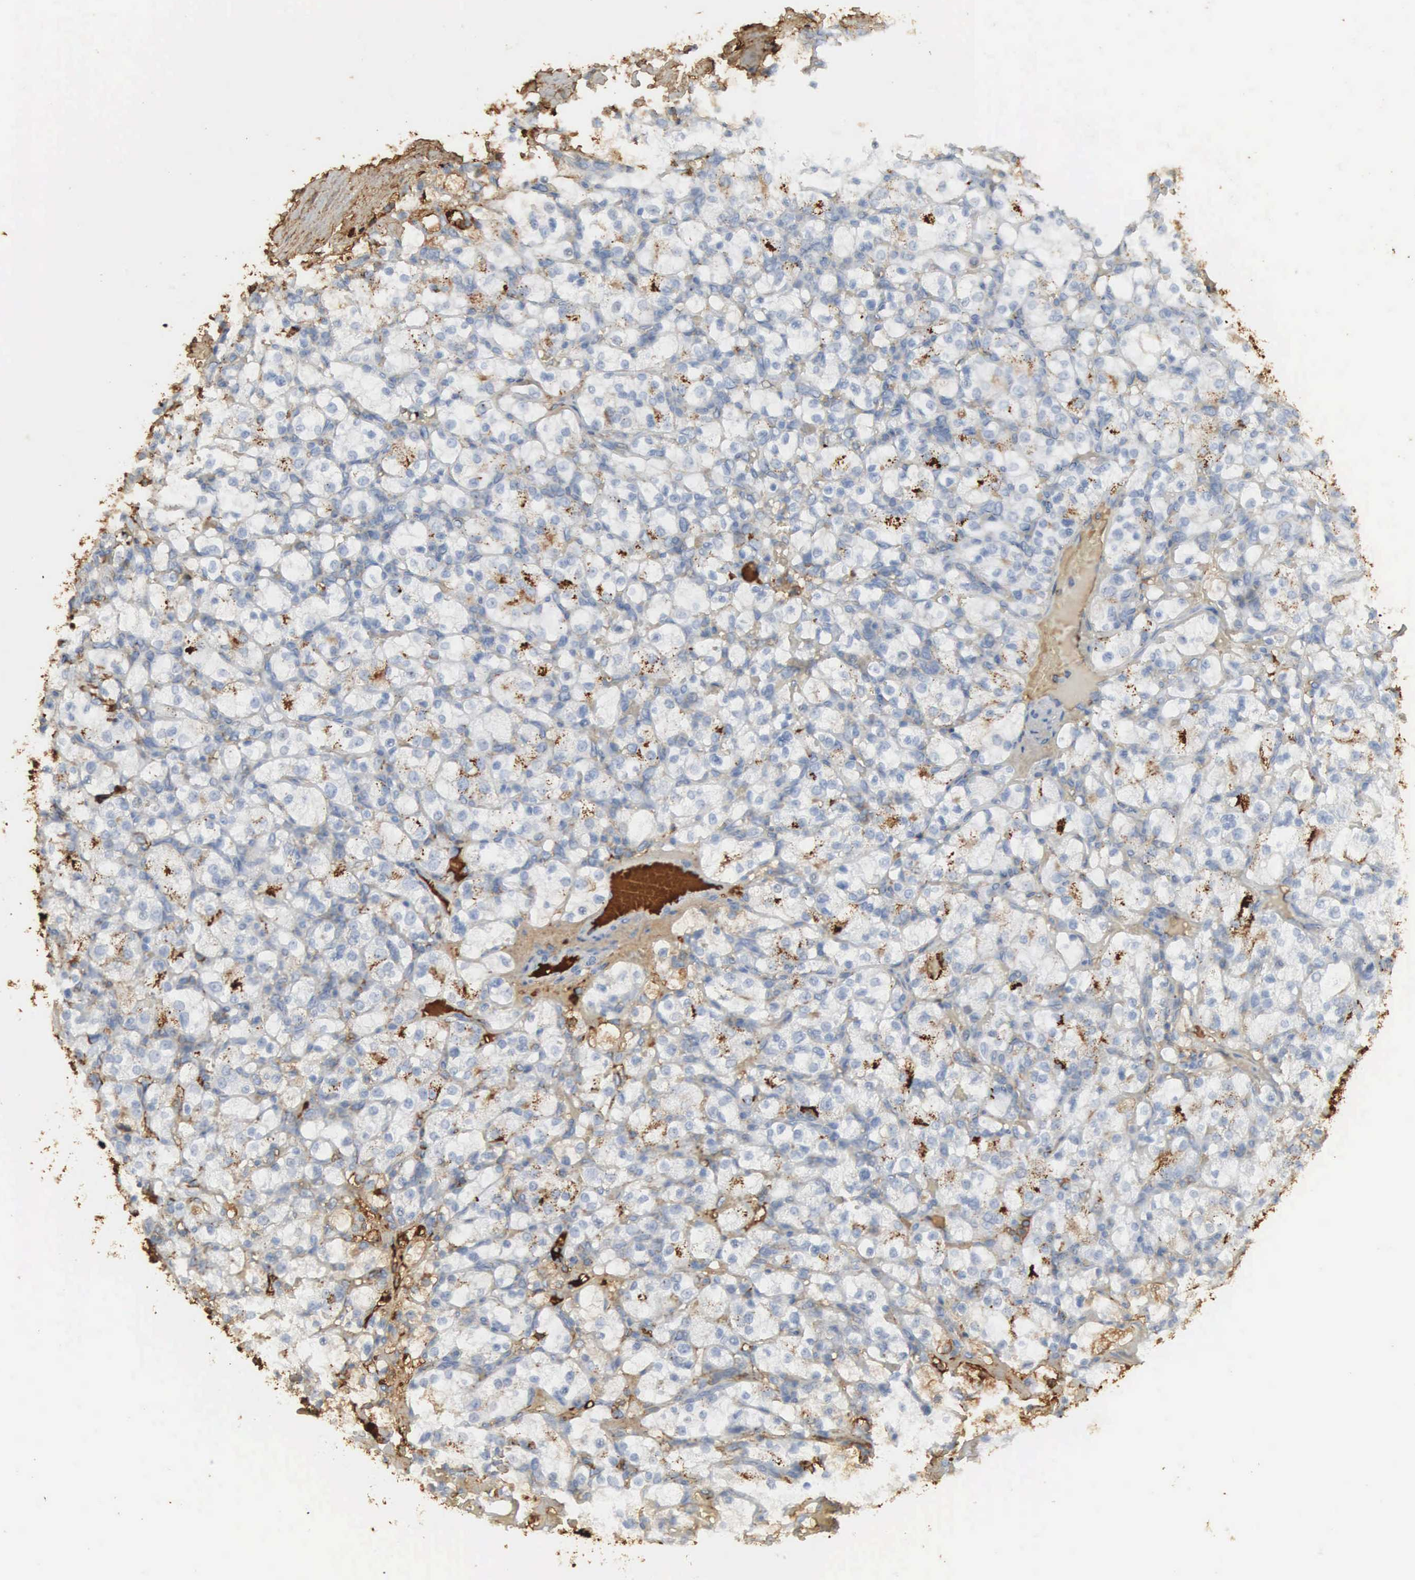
{"staining": {"intensity": "weak", "quantity": "25%-75%", "location": "cytoplasmic/membranous"}, "tissue": "renal cancer", "cell_type": "Tumor cells", "image_type": "cancer", "snomed": [{"axis": "morphology", "description": "Adenocarcinoma, NOS"}, {"axis": "topography", "description": "Kidney"}], "caption": "This histopathology image reveals IHC staining of human renal cancer, with low weak cytoplasmic/membranous expression in about 25%-75% of tumor cells.", "gene": "IGLC3", "patient": {"sex": "female", "age": 83}}